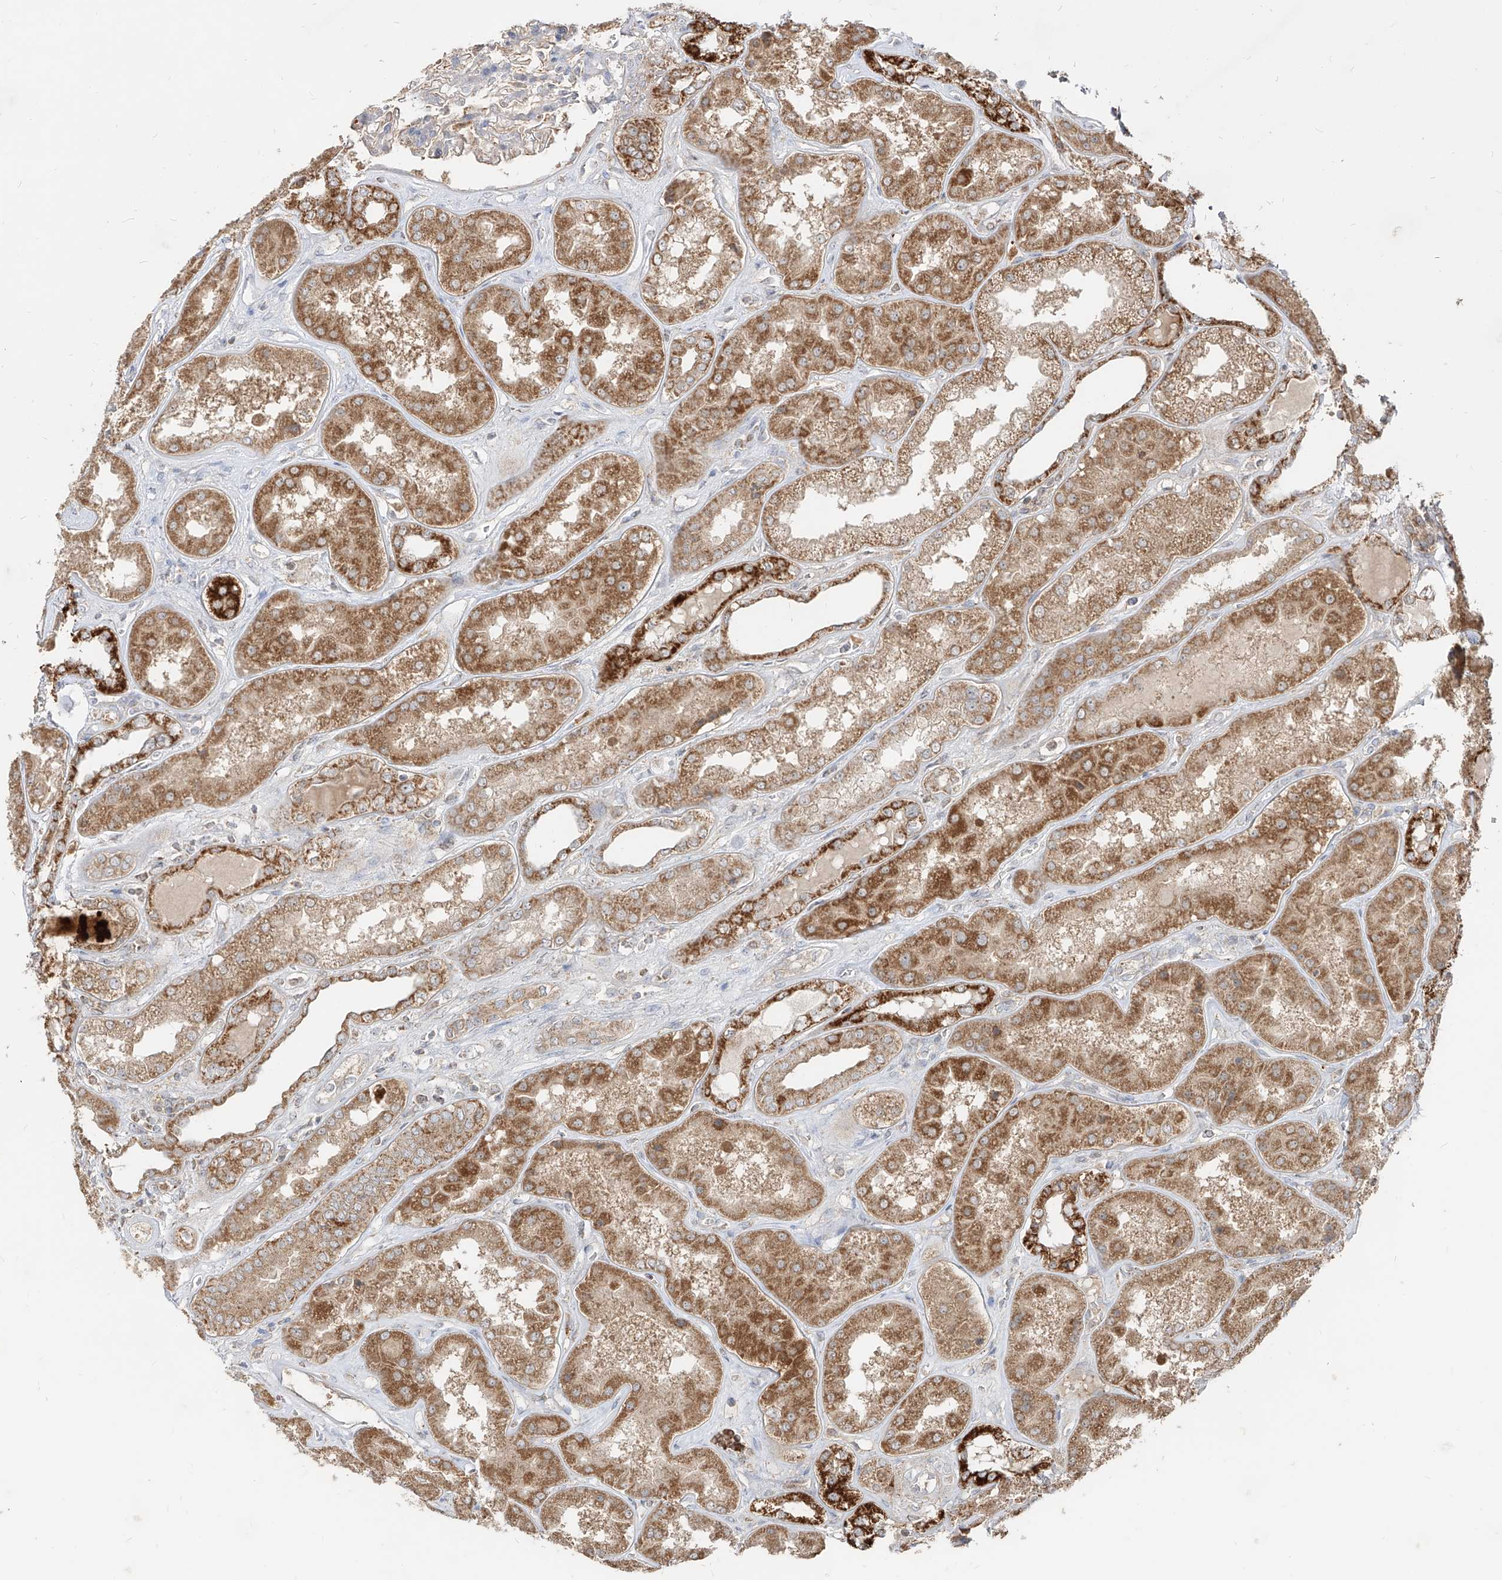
{"staining": {"intensity": "moderate", "quantity": "25%-75%", "location": "cytoplasmic/membranous"}, "tissue": "kidney", "cell_type": "Cells in glomeruli", "image_type": "normal", "snomed": [{"axis": "morphology", "description": "Normal tissue, NOS"}, {"axis": "topography", "description": "Kidney"}], "caption": "IHC staining of normal kidney, which reveals medium levels of moderate cytoplasmic/membranous staining in about 25%-75% of cells in glomeruli indicating moderate cytoplasmic/membranous protein positivity. The staining was performed using DAB (brown) for protein detection and nuclei were counterstained in hematoxylin (blue).", "gene": "AIM2", "patient": {"sex": "female", "age": 56}}